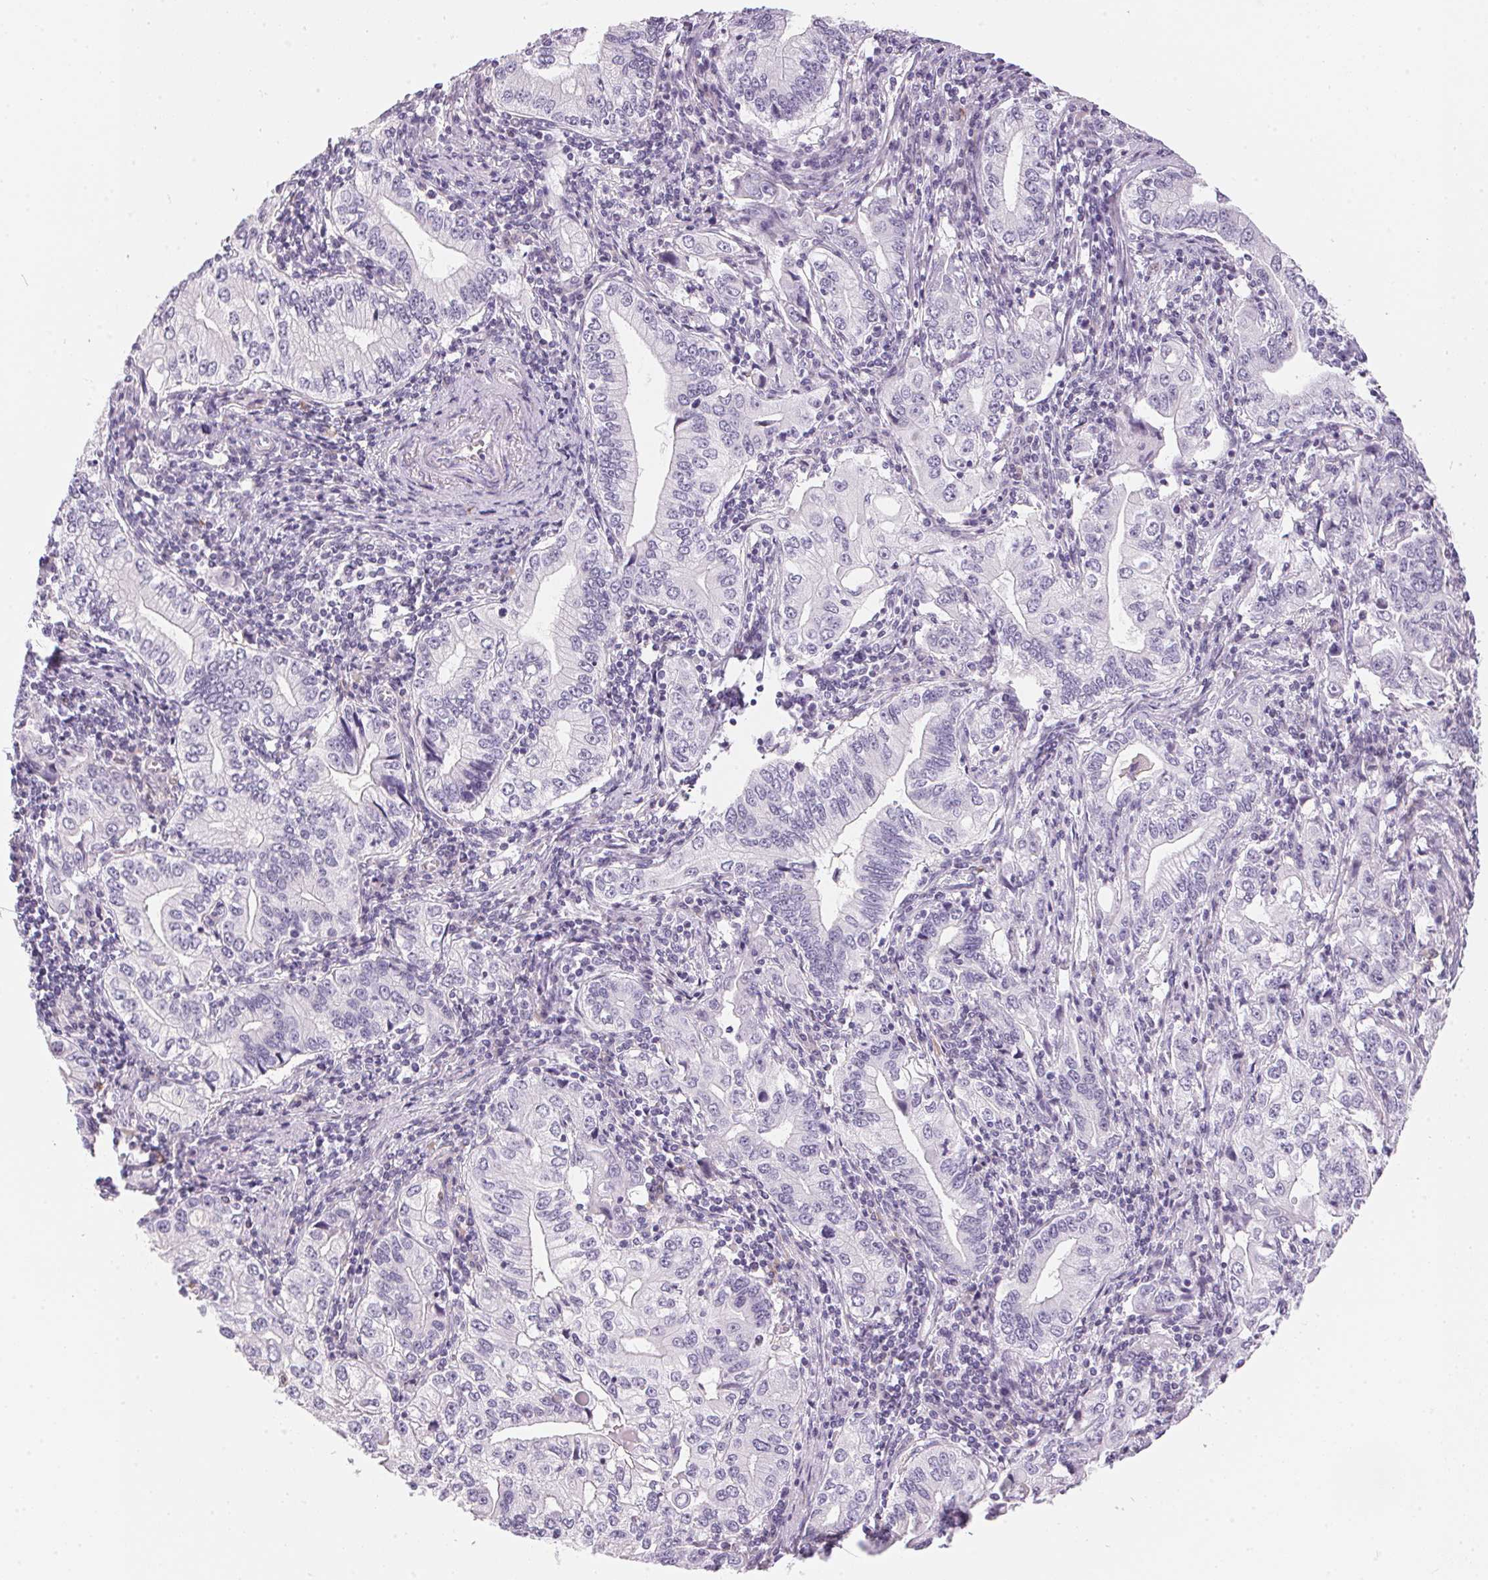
{"staining": {"intensity": "negative", "quantity": "none", "location": "none"}, "tissue": "stomach cancer", "cell_type": "Tumor cells", "image_type": "cancer", "snomed": [{"axis": "morphology", "description": "Adenocarcinoma, NOS"}, {"axis": "topography", "description": "Stomach, lower"}], "caption": "IHC of human stomach adenocarcinoma shows no positivity in tumor cells.", "gene": "CADPS", "patient": {"sex": "female", "age": 72}}